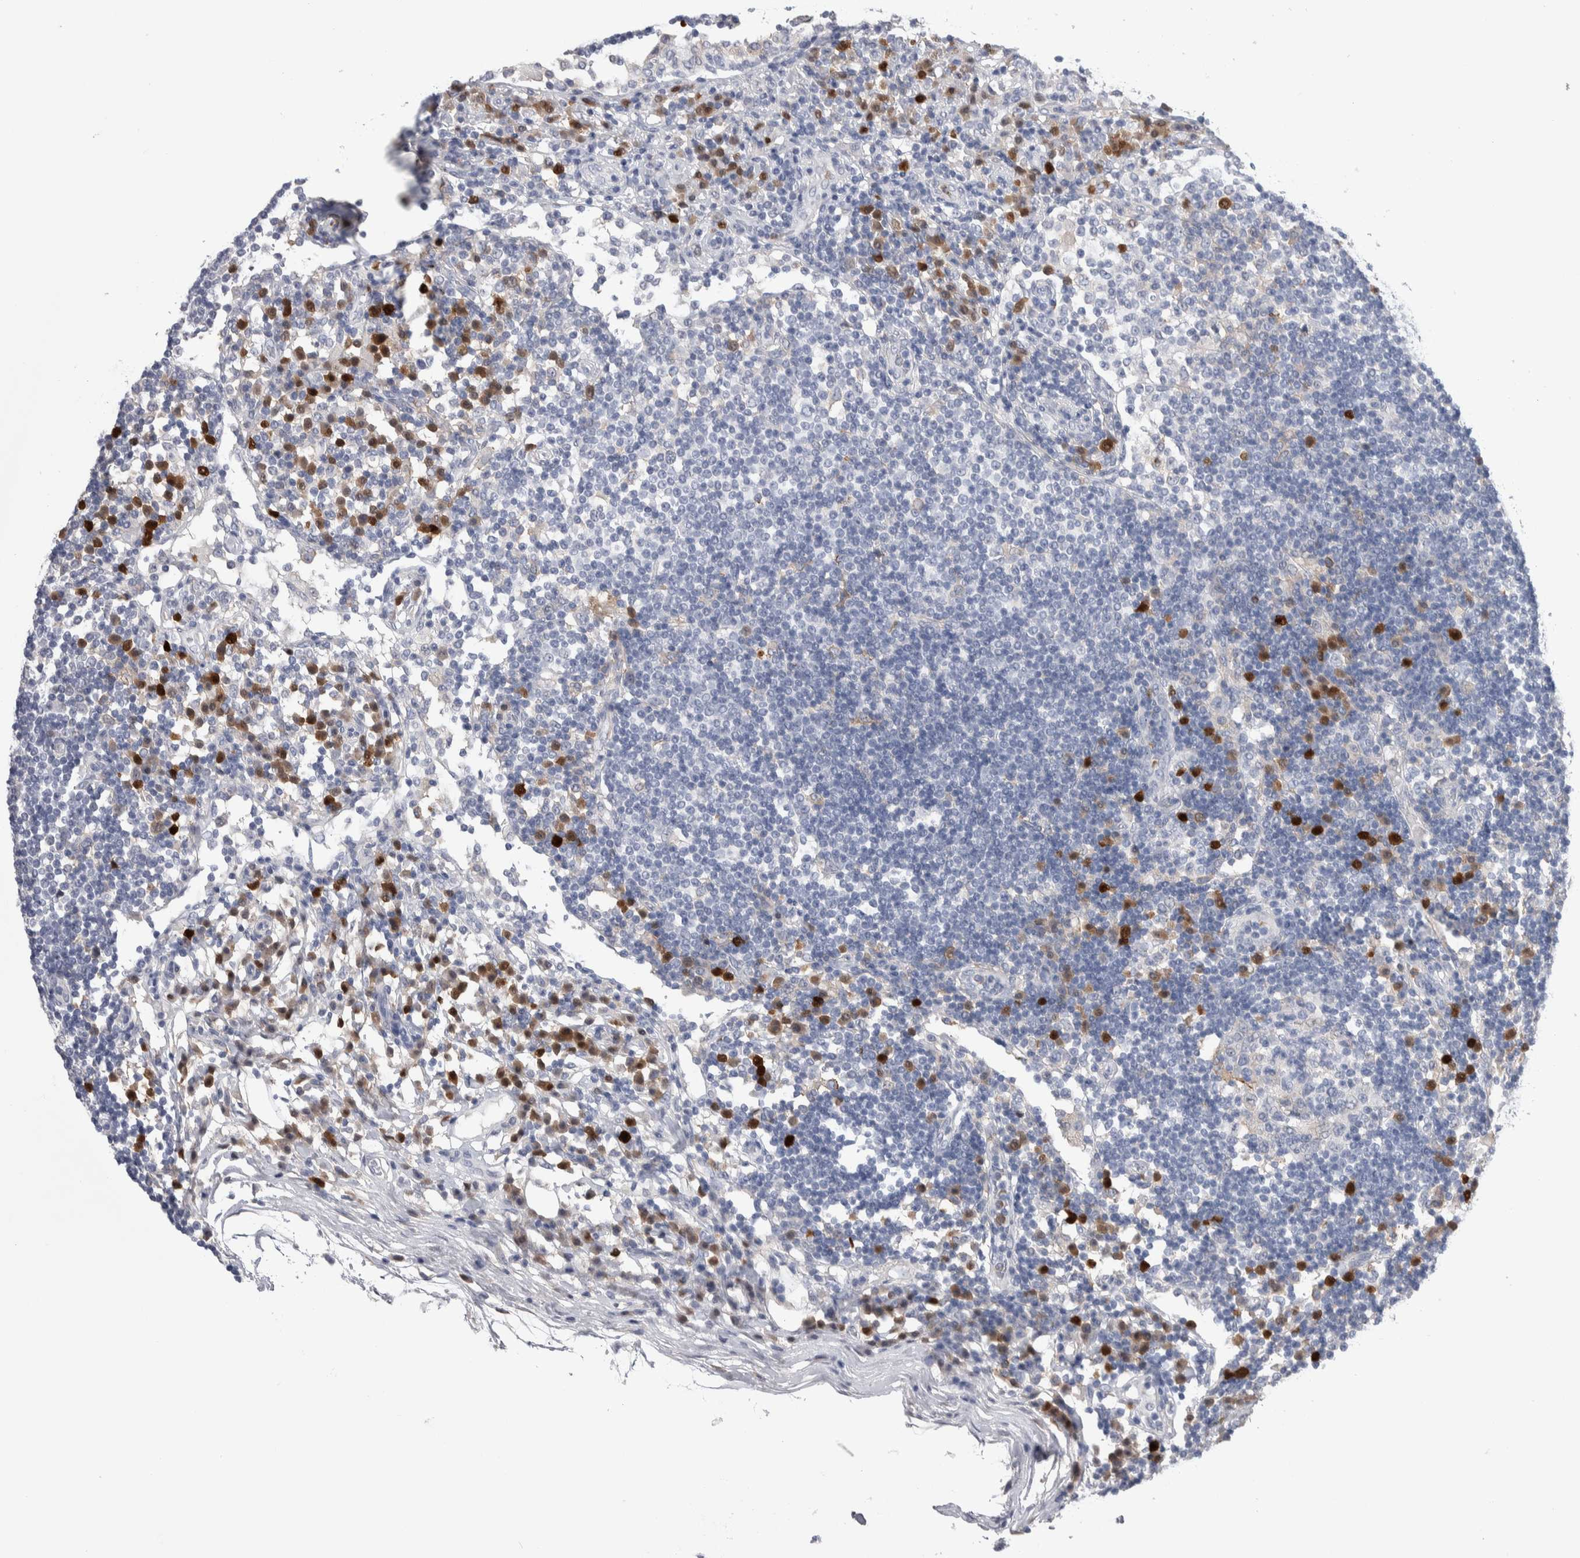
{"staining": {"intensity": "negative", "quantity": "none", "location": "none"}, "tissue": "lymph node", "cell_type": "Germinal center cells", "image_type": "normal", "snomed": [{"axis": "morphology", "description": "Normal tissue, NOS"}, {"axis": "topography", "description": "Lymph node"}], "caption": "Immunohistochemistry (IHC) of benign lymph node reveals no positivity in germinal center cells.", "gene": "LURAP1L", "patient": {"sex": "female", "age": 53}}